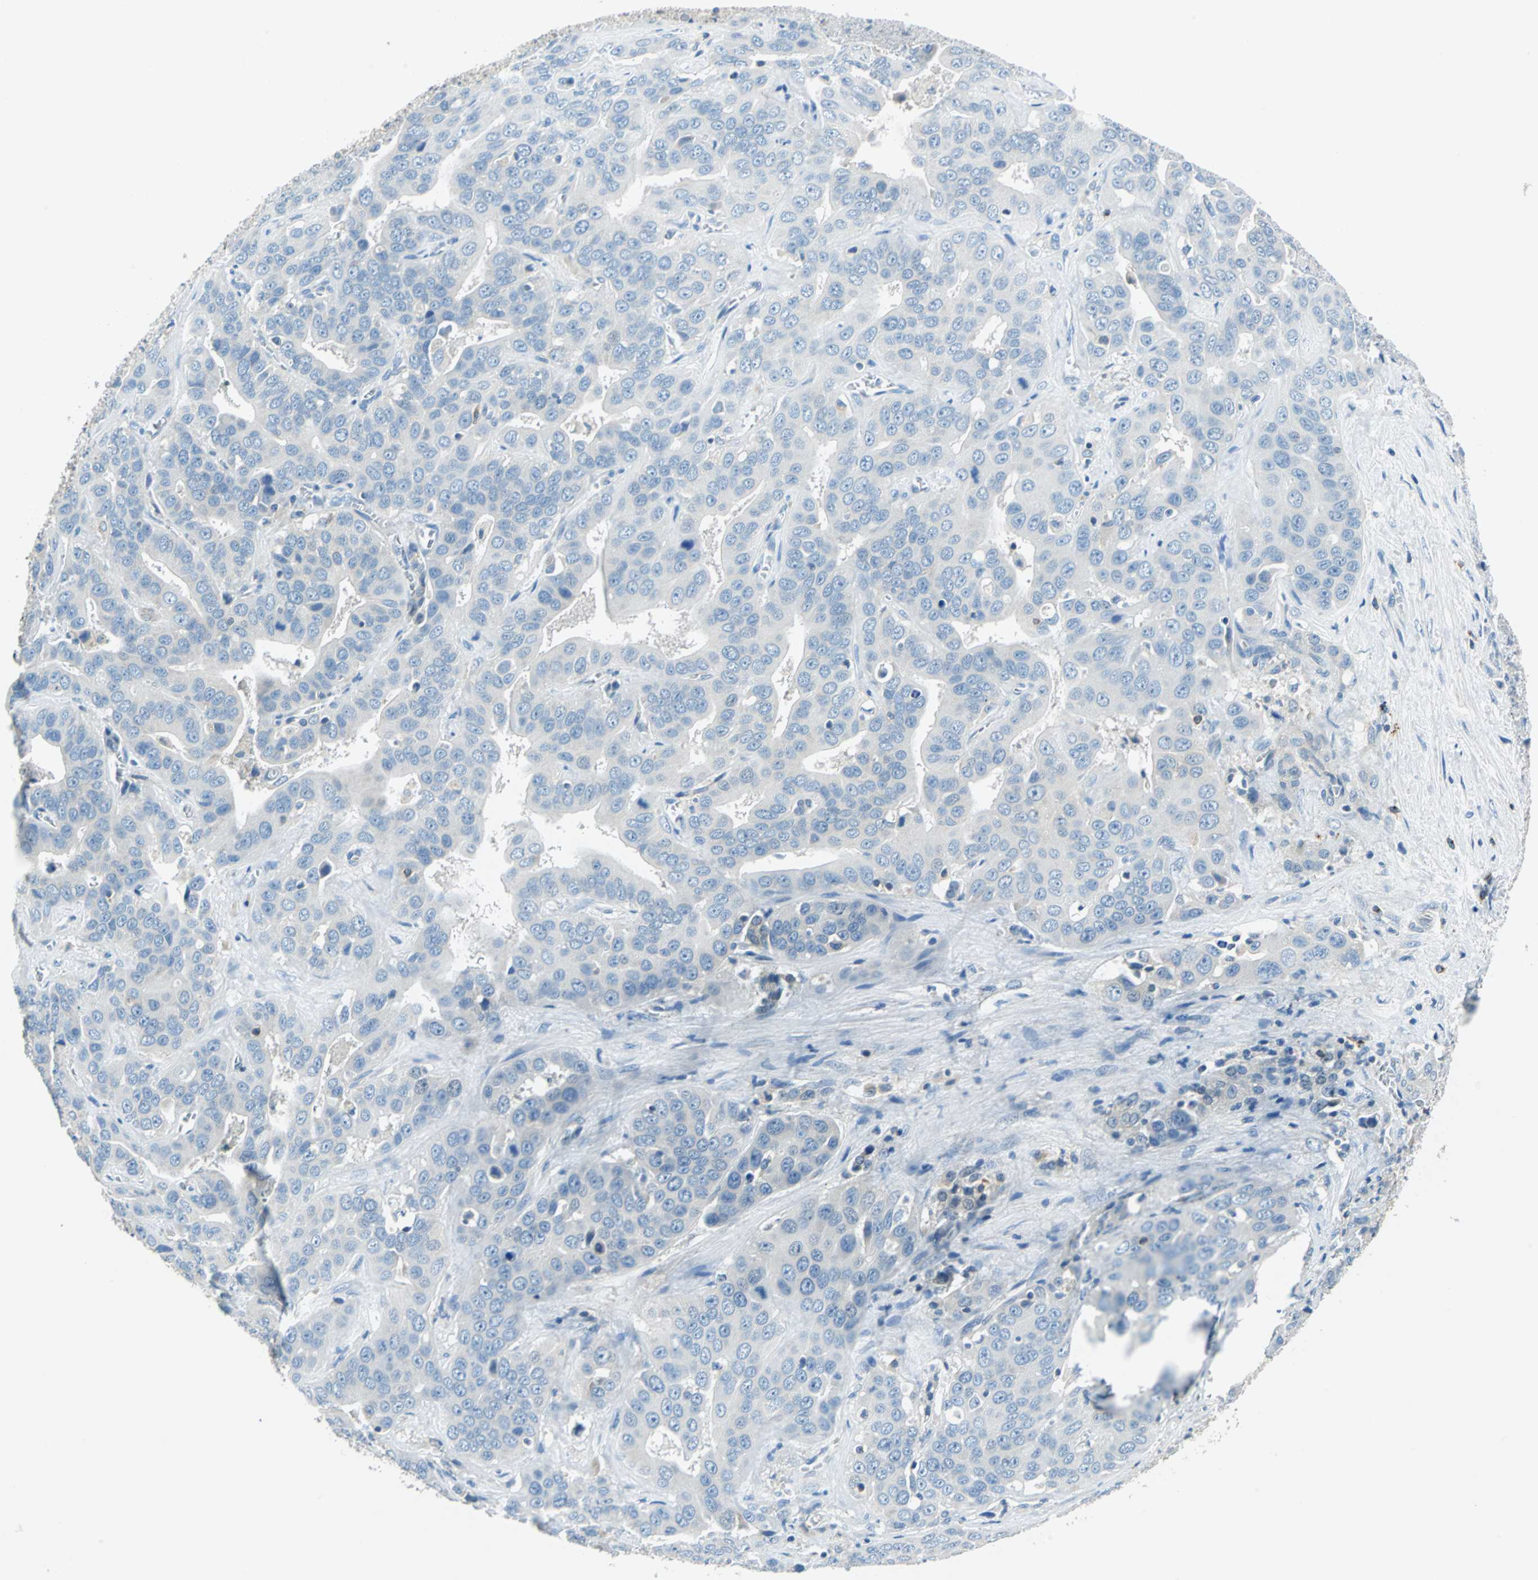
{"staining": {"intensity": "negative", "quantity": "none", "location": "none"}, "tissue": "liver cancer", "cell_type": "Tumor cells", "image_type": "cancer", "snomed": [{"axis": "morphology", "description": "Cholangiocarcinoma"}, {"axis": "topography", "description": "Liver"}], "caption": "This is an immunohistochemistry photomicrograph of liver cholangiocarcinoma. There is no positivity in tumor cells.", "gene": "CPA3", "patient": {"sex": "female", "age": 52}}